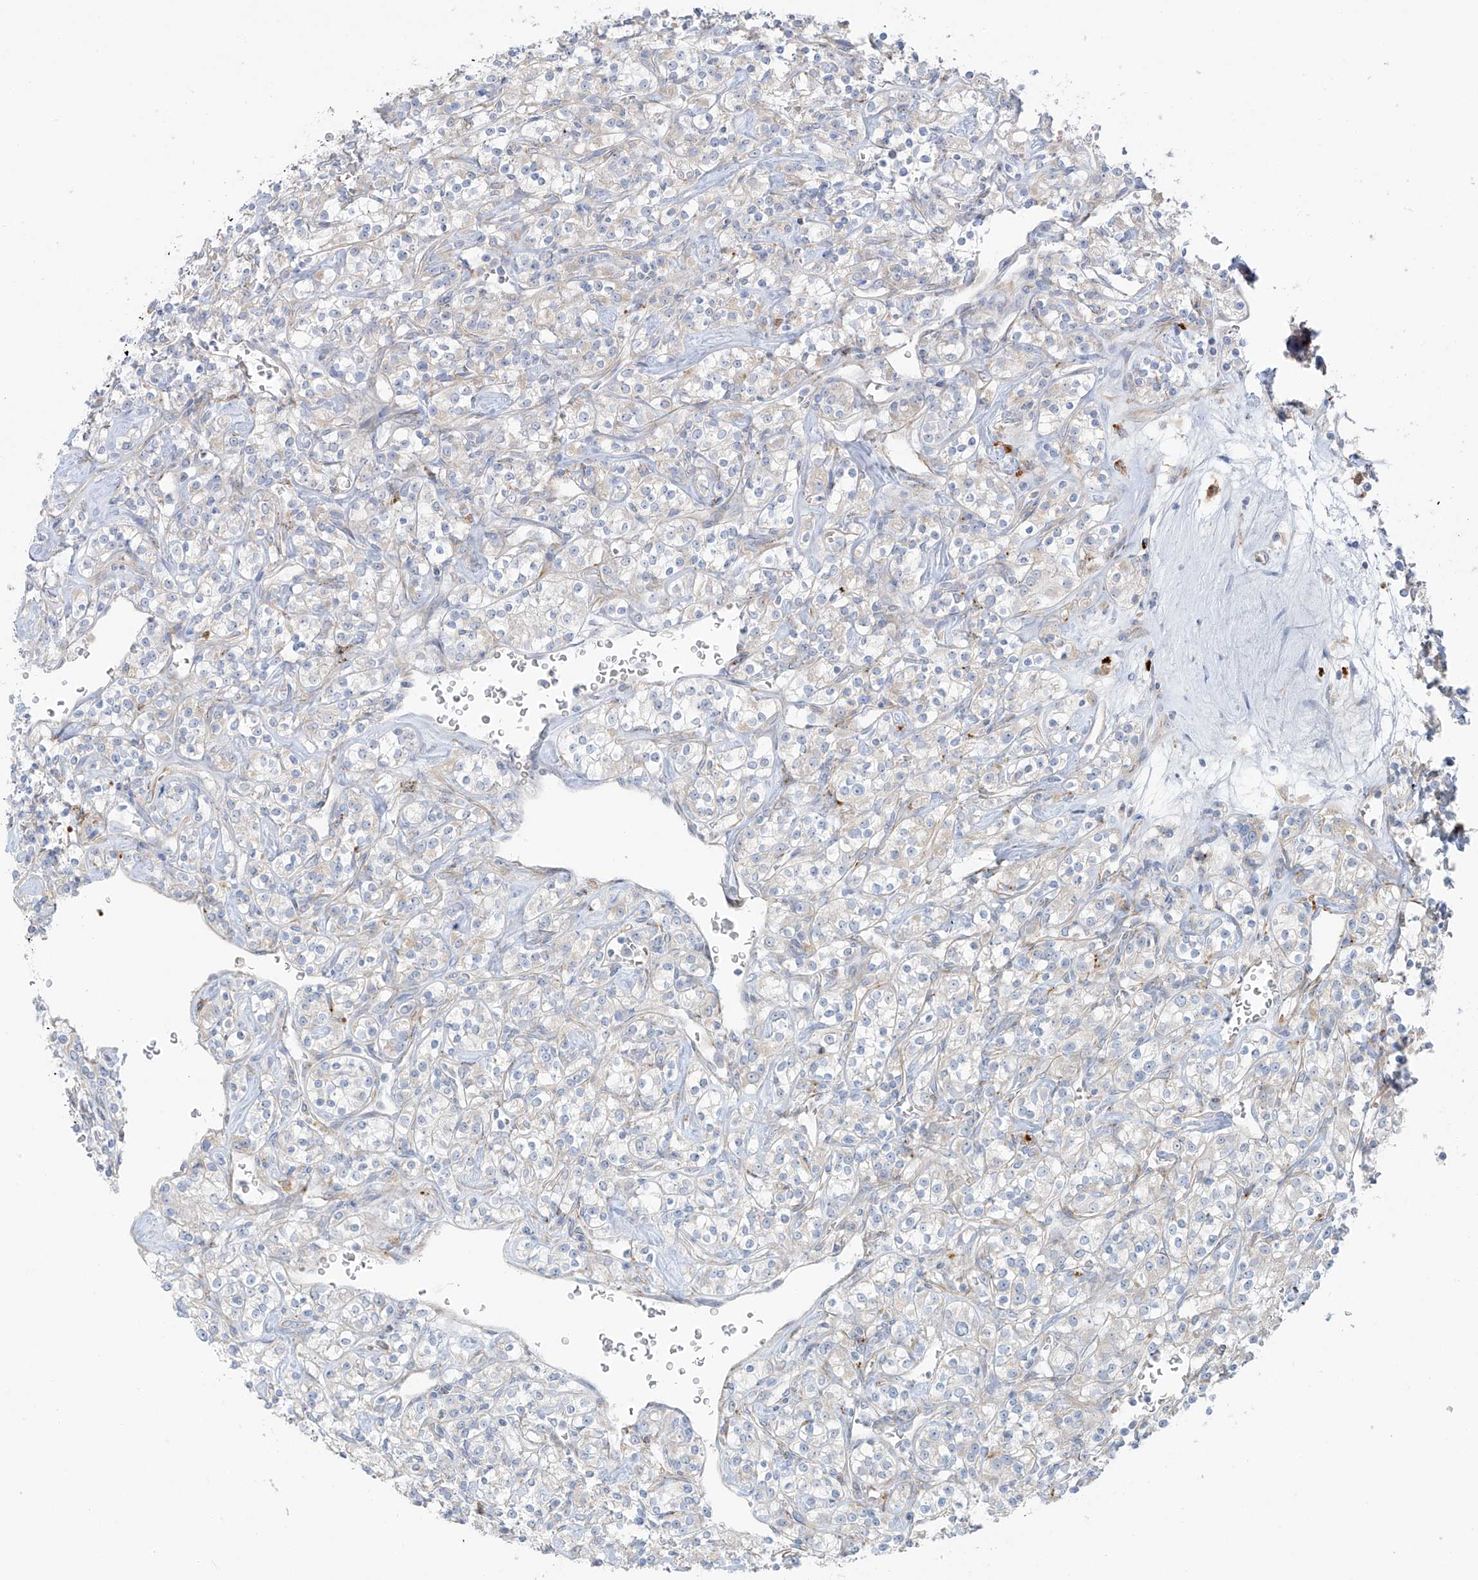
{"staining": {"intensity": "negative", "quantity": "none", "location": "none"}, "tissue": "renal cancer", "cell_type": "Tumor cells", "image_type": "cancer", "snomed": [{"axis": "morphology", "description": "Adenocarcinoma, NOS"}, {"axis": "topography", "description": "Kidney"}], "caption": "A histopathology image of human renal adenocarcinoma is negative for staining in tumor cells.", "gene": "TAL2", "patient": {"sex": "male", "age": 77}}